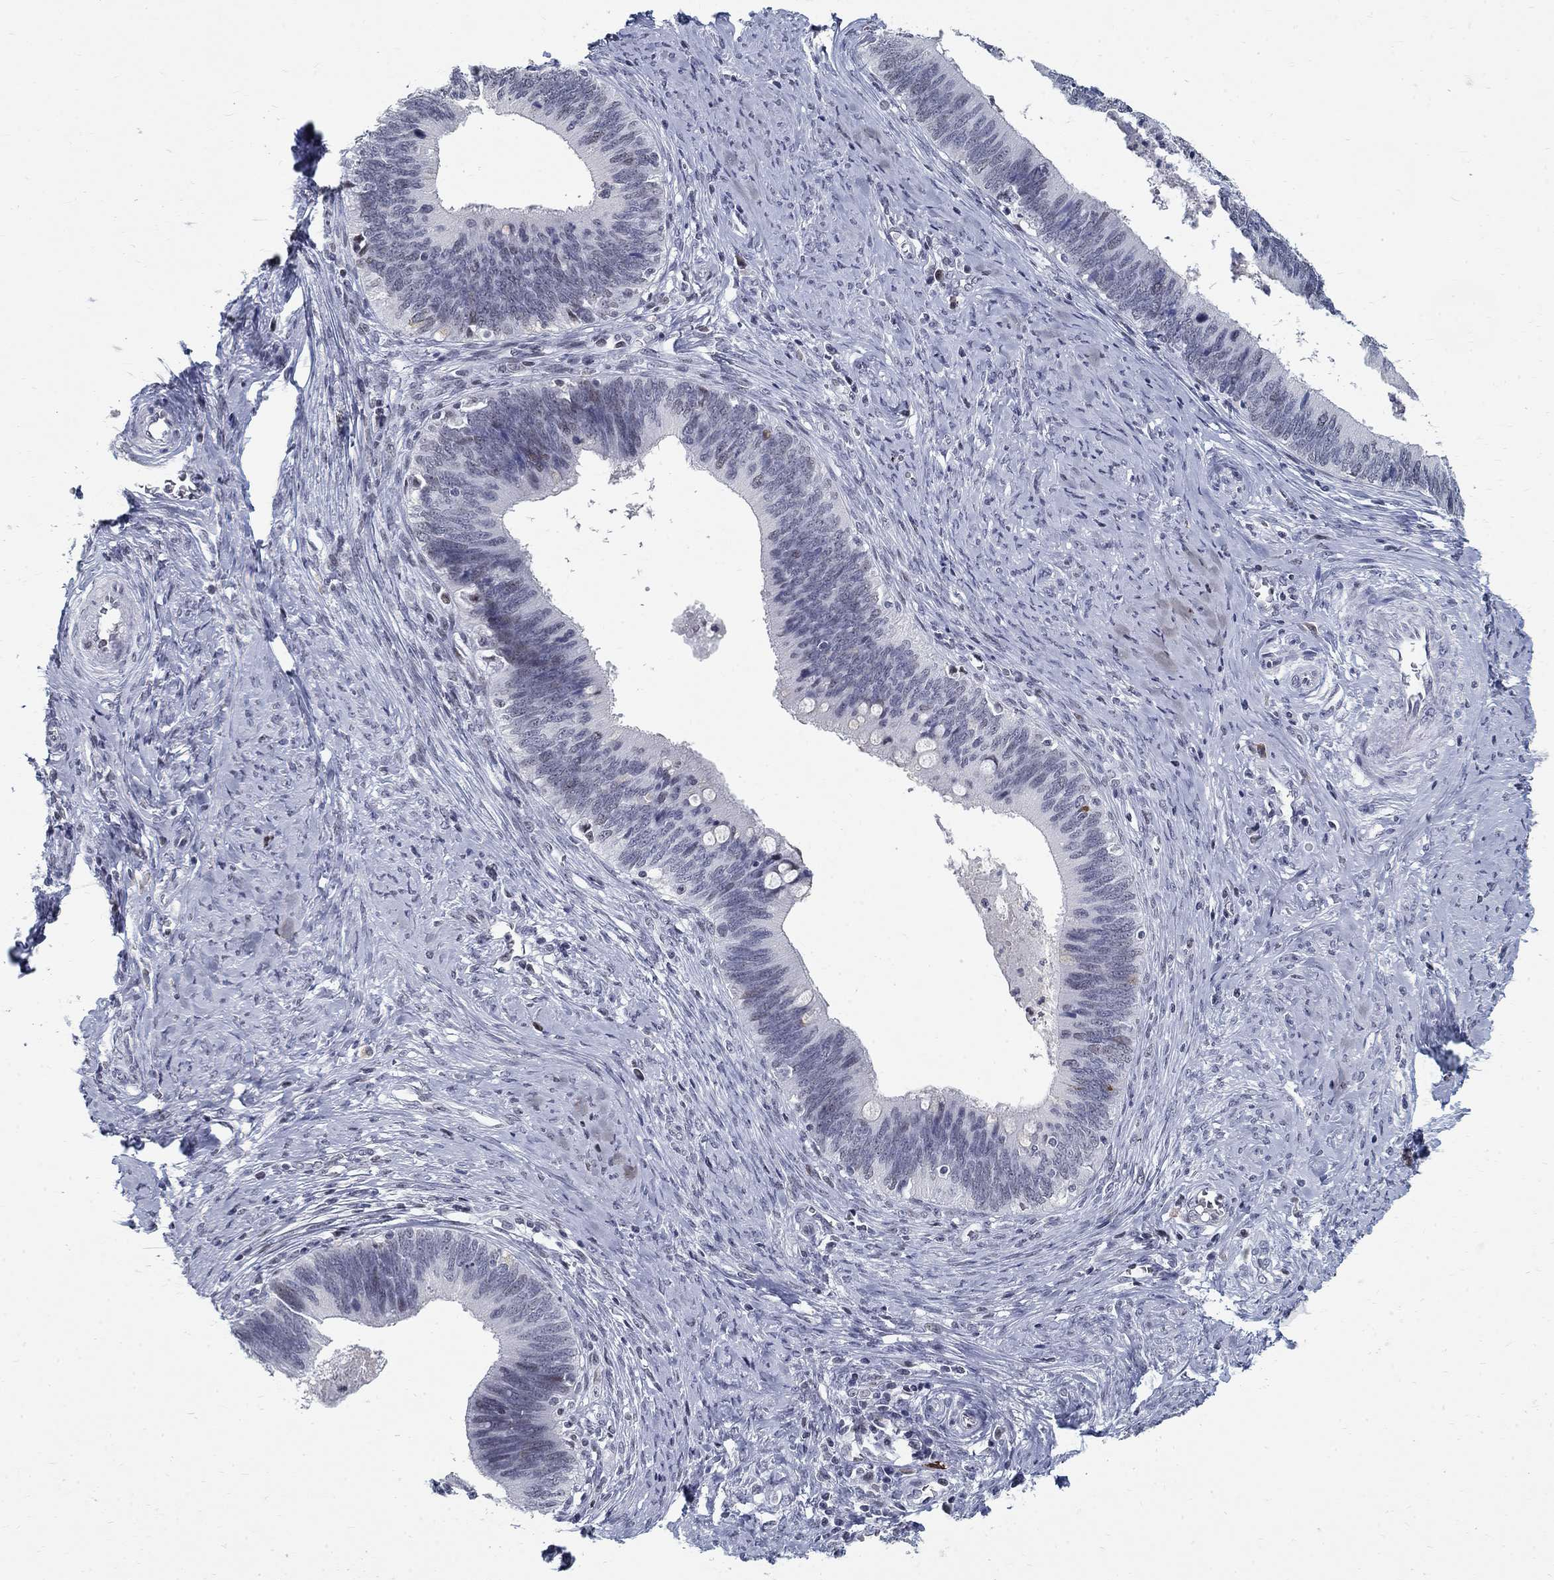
{"staining": {"intensity": "negative", "quantity": "none", "location": "none"}, "tissue": "cervical cancer", "cell_type": "Tumor cells", "image_type": "cancer", "snomed": [{"axis": "morphology", "description": "Adenocarcinoma, NOS"}, {"axis": "topography", "description": "Cervix"}], "caption": "This is an immunohistochemistry (IHC) image of human cervical adenocarcinoma. There is no positivity in tumor cells.", "gene": "BHLHE22", "patient": {"sex": "female", "age": 42}}